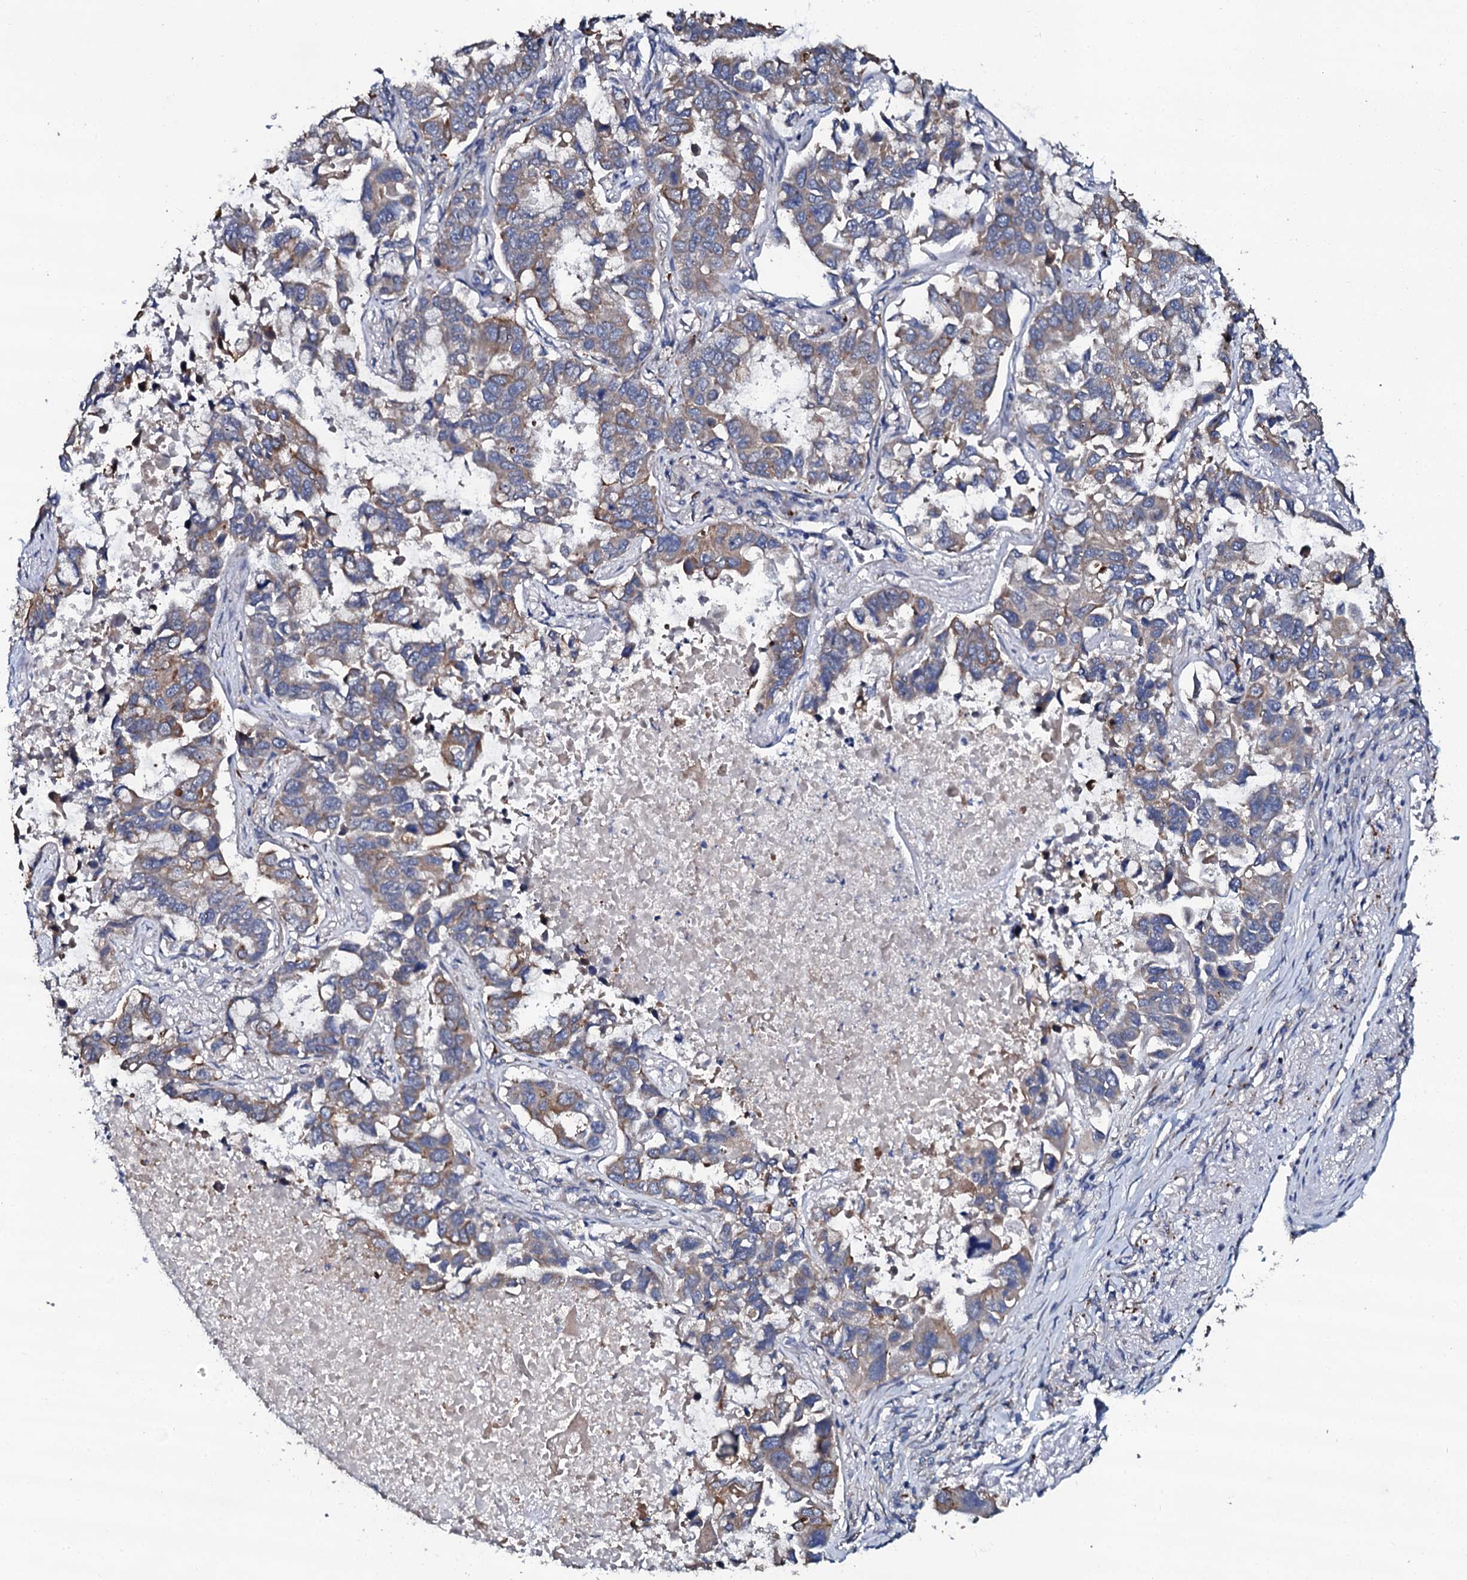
{"staining": {"intensity": "moderate", "quantity": "25%-75%", "location": "cytoplasmic/membranous"}, "tissue": "lung cancer", "cell_type": "Tumor cells", "image_type": "cancer", "snomed": [{"axis": "morphology", "description": "Adenocarcinoma, NOS"}, {"axis": "topography", "description": "Lung"}], "caption": "Immunohistochemical staining of lung cancer (adenocarcinoma) exhibits moderate cytoplasmic/membranous protein positivity in about 25%-75% of tumor cells. (Brightfield microscopy of DAB IHC at high magnification).", "gene": "GLCE", "patient": {"sex": "male", "age": 64}}